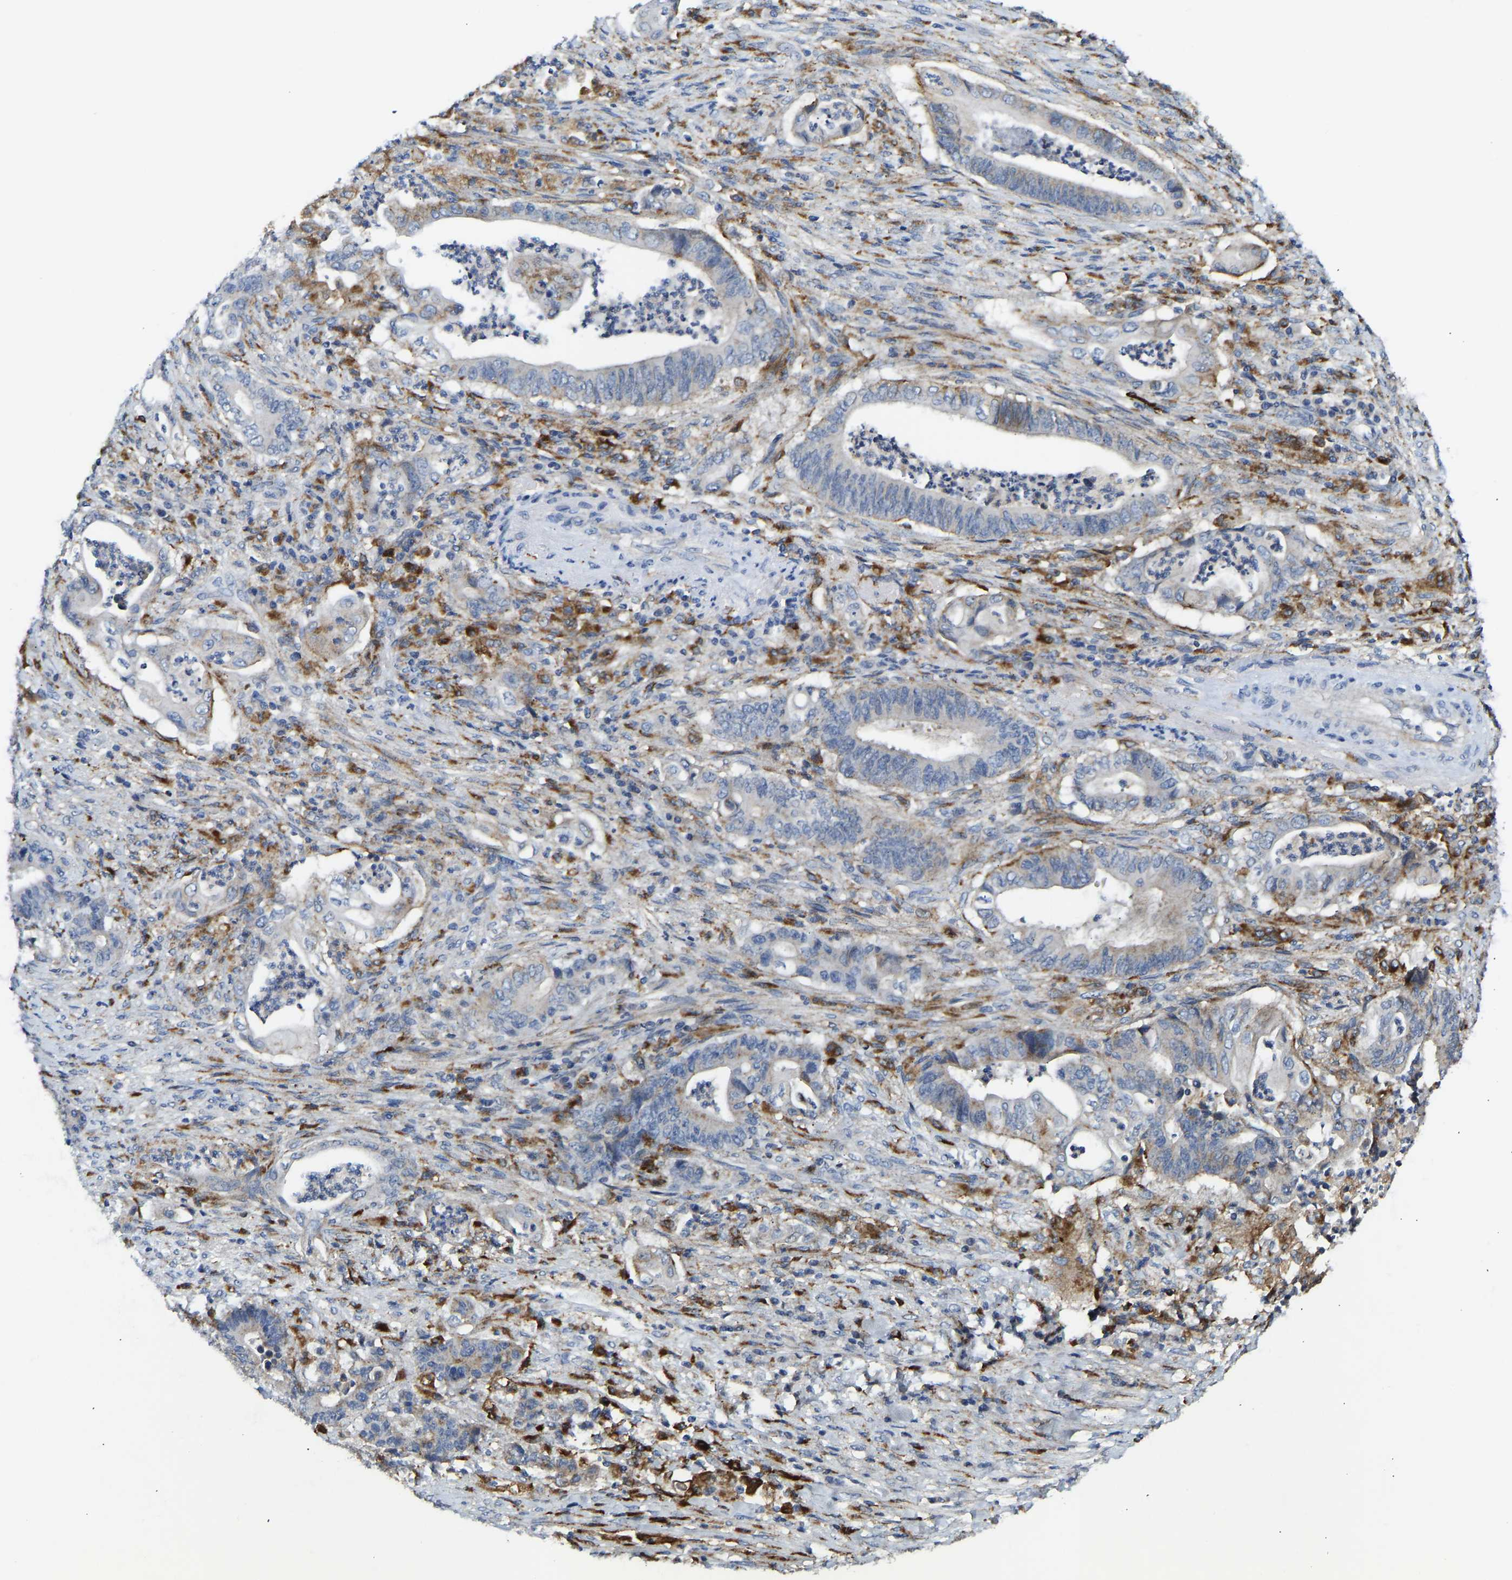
{"staining": {"intensity": "weak", "quantity": "<25%", "location": "cytoplasmic/membranous"}, "tissue": "stomach cancer", "cell_type": "Tumor cells", "image_type": "cancer", "snomed": [{"axis": "morphology", "description": "Adenocarcinoma, NOS"}, {"axis": "topography", "description": "Stomach"}], "caption": "This is an immunohistochemistry (IHC) micrograph of stomach cancer. There is no positivity in tumor cells.", "gene": "ATP6V1E1", "patient": {"sex": "female", "age": 73}}